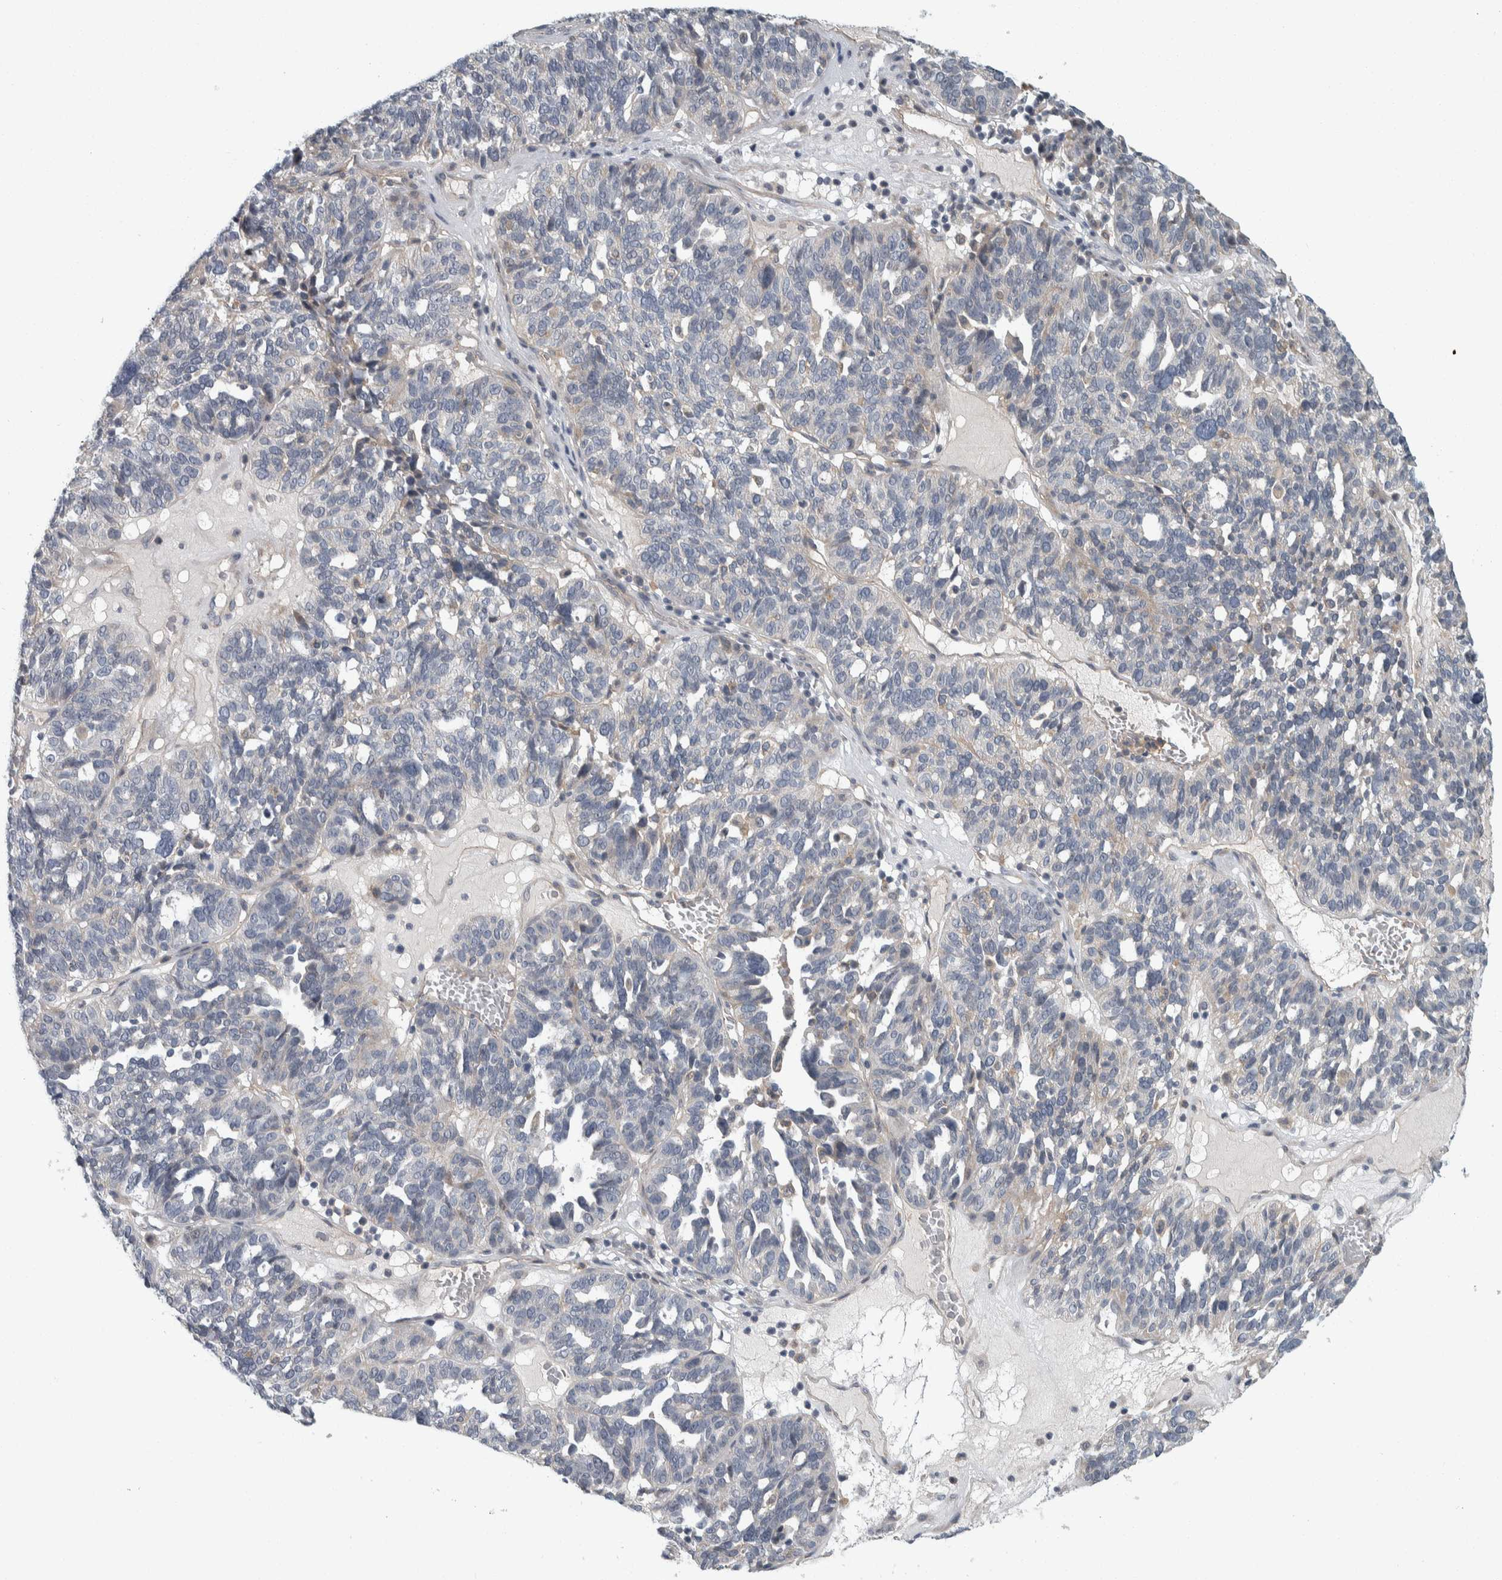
{"staining": {"intensity": "negative", "quantity": "none", "location": "none"}, "tissue": "ovarian cancer", "cell_type": "Tumor cells", "image_type": "cancer", "snomed": [{"axis": "morphology", "description": "Cystadenocarcinoma, serous, NOS"}, {"axis": "topography", "description": "Ovary"}], "caption": "Tumor cells show no significant protein positivity in ovarian cancer (serous cystadenocarcinoma).", "gene": "KCNJ3", "patient": {"sex": "female", "age": 59}}